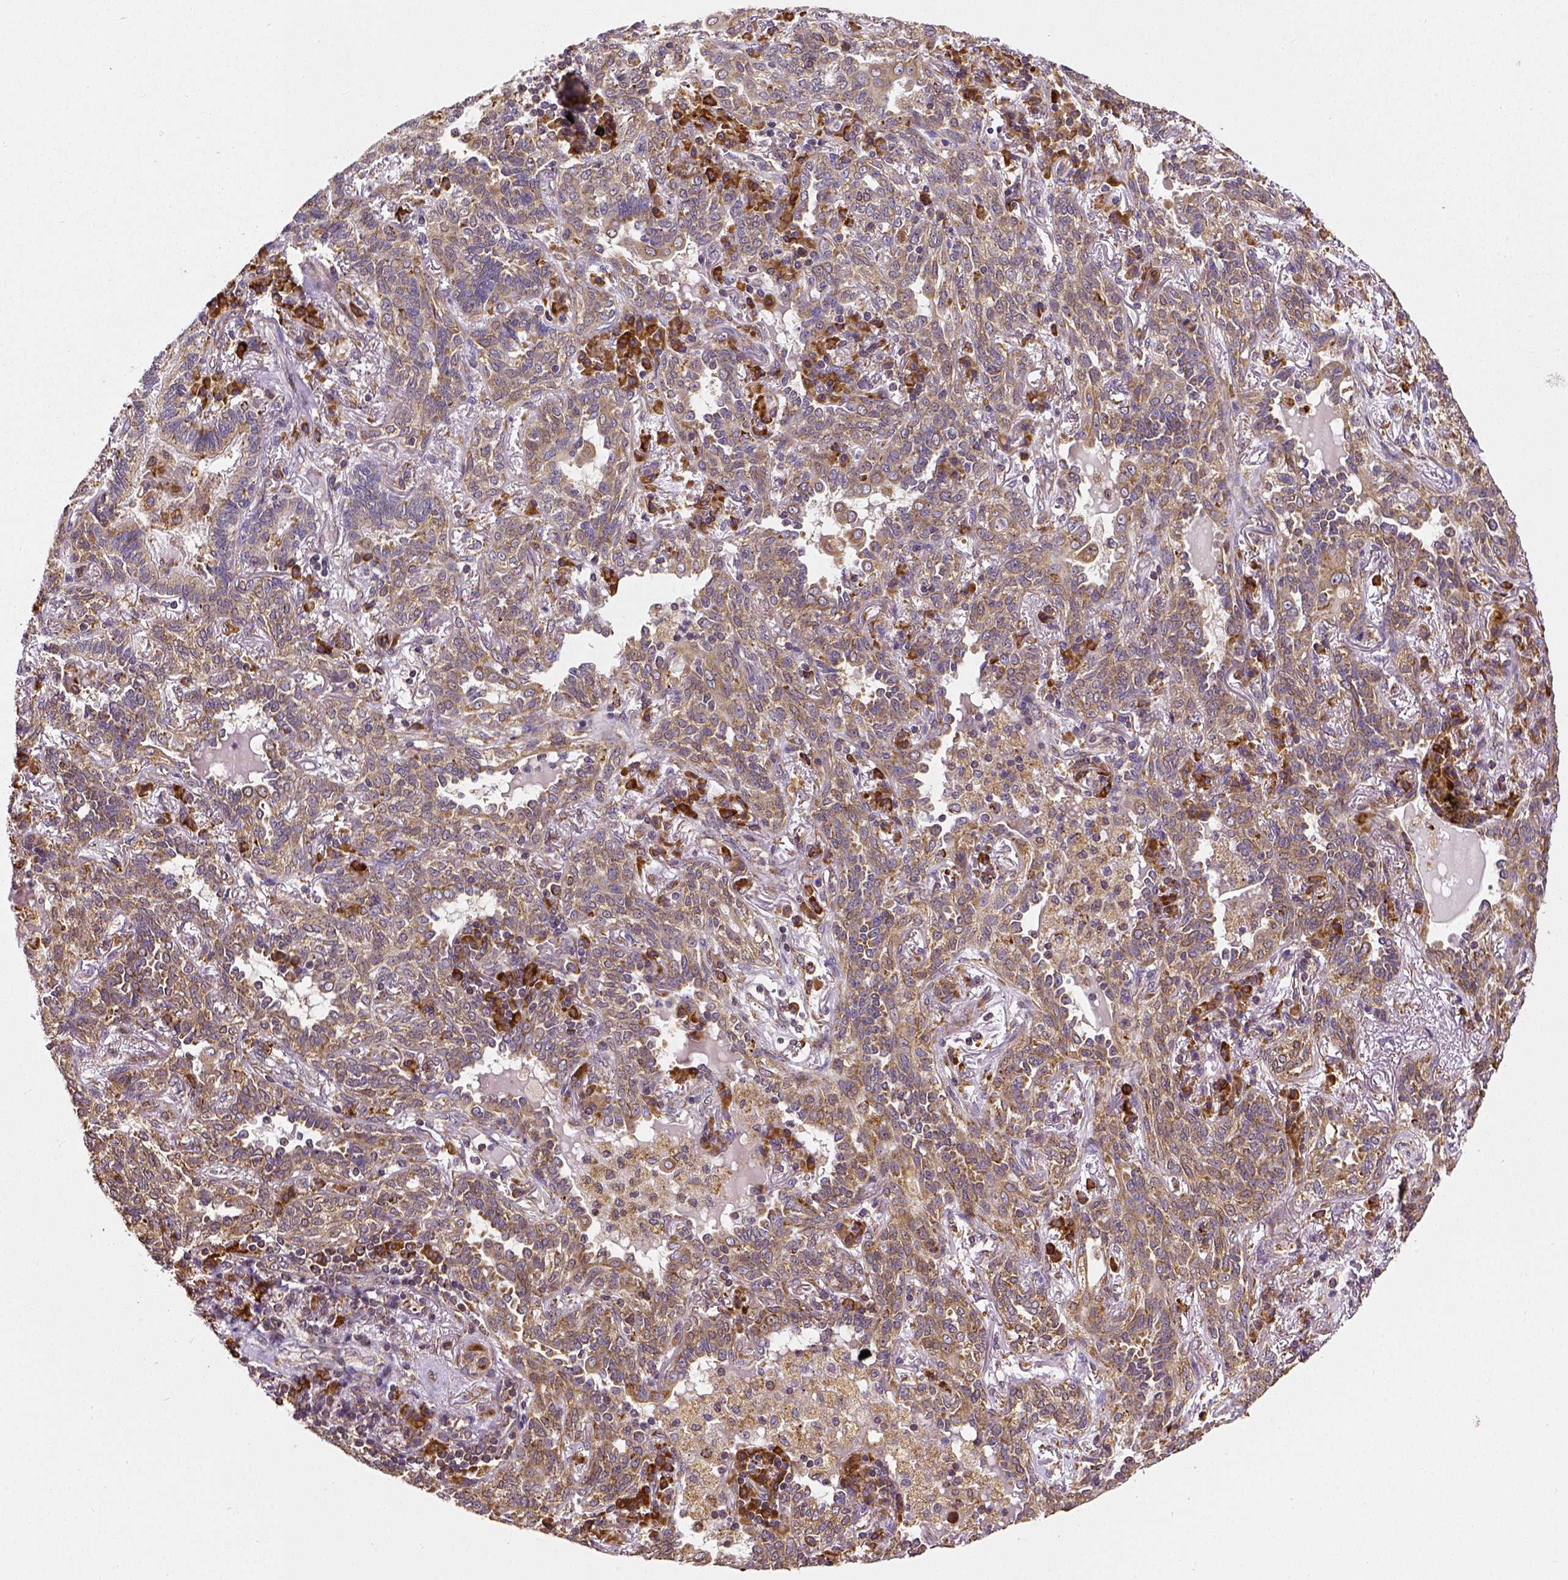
{"staining": {"intensity": "moderate", "quantity": ">75%", "location": "cytoplasmic/membranous"}, "tissue": "lung cancer", "cell_type": "Tumor cells", "image_type": "cancer", "snomed": [{"axis": "morphology", "description": "Squamous cell carcinoma, NOS"}, {"axis": "topography", "description": "Lung"}], "caption": "IHC of squamous cell carcinoma (lung) reveals medium levels of moderate cytoplasmic/membranous staining in about >75% of tumor cells.", "gene": "MTDH", "patient": {"sex": "female", "age": 70}}